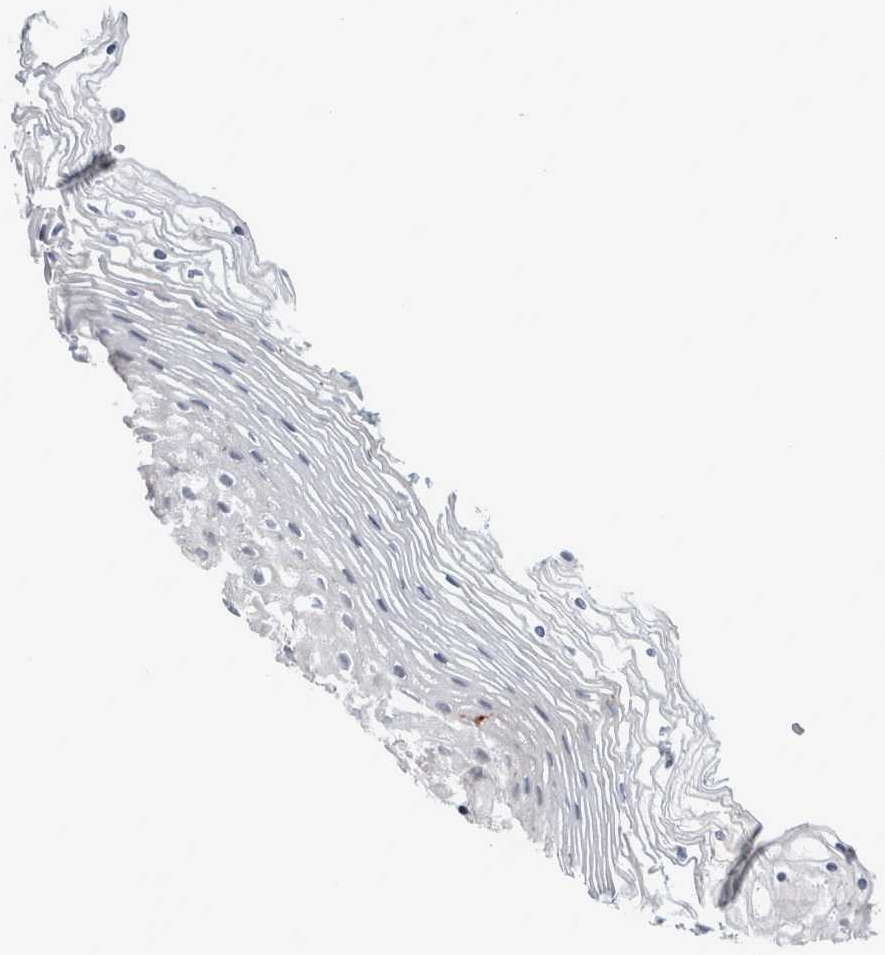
{"staining": {"intensity": "negative", "quantity": "none", "location": "none"}, "tissue": "vagina", "cell_type": "Squamous epithelial cells", "image_type": "normal", "snomed": [{"axis": "morphology", "description": "Normal tissue, NOS"}, {"axis": "topography", "description": "Vagina"}], "caption": "Immunohistochemistry of benign vagina shows no expression in squamous epithelial cells.", "gene": "TRMT9B", "patient": {"sex": "female", "age": 32}}